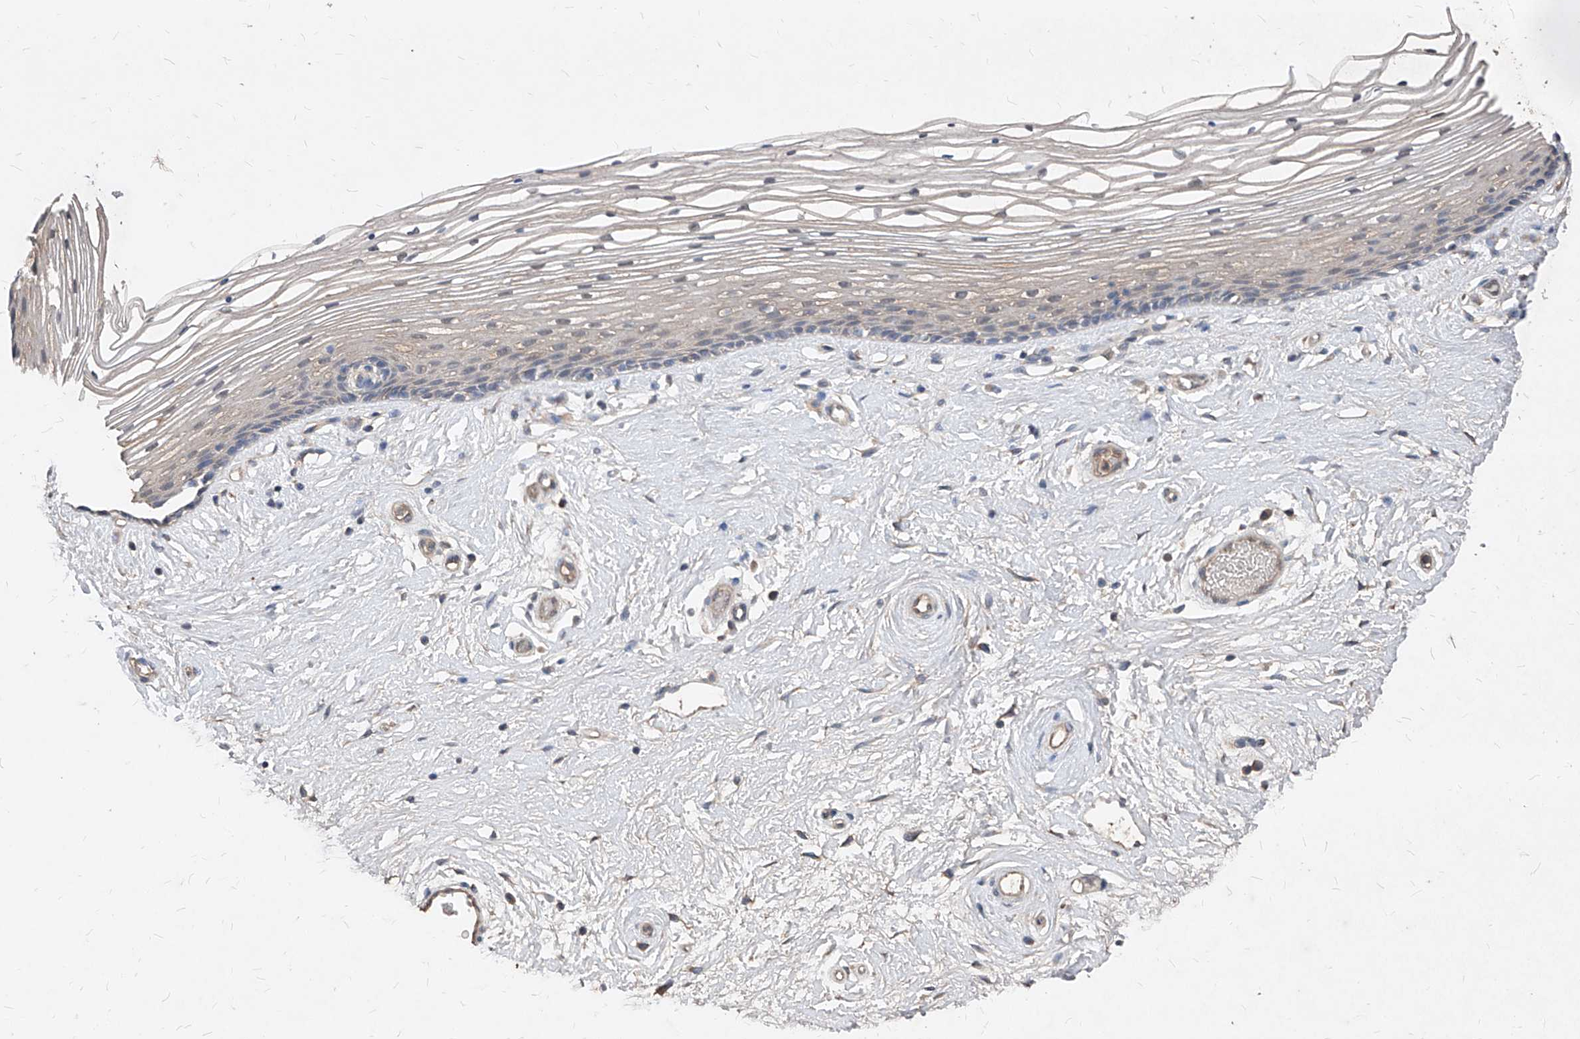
{"staining": {"intensity": "negative", "quantity": "none", "location": "none"}, "tissue": "vagina", "cell_type": "Squamous epithelial cells", "image_type": "normal", "snomed": [{"axis": "morphology", "description": "Normal tissue, NOS"}, {"axis": "topography", "description": "Vagina"}], "caption": "High magnification brightfield microscopy of unremarkable vagina stained with DAB (brown) and counterstained with hematoxylin (blue): squamous epithelial cells show no significant staining. Nuclei are stained in blue.", "gene": "SYNGR1", "patient": {"sex": "female", "age": 46}}